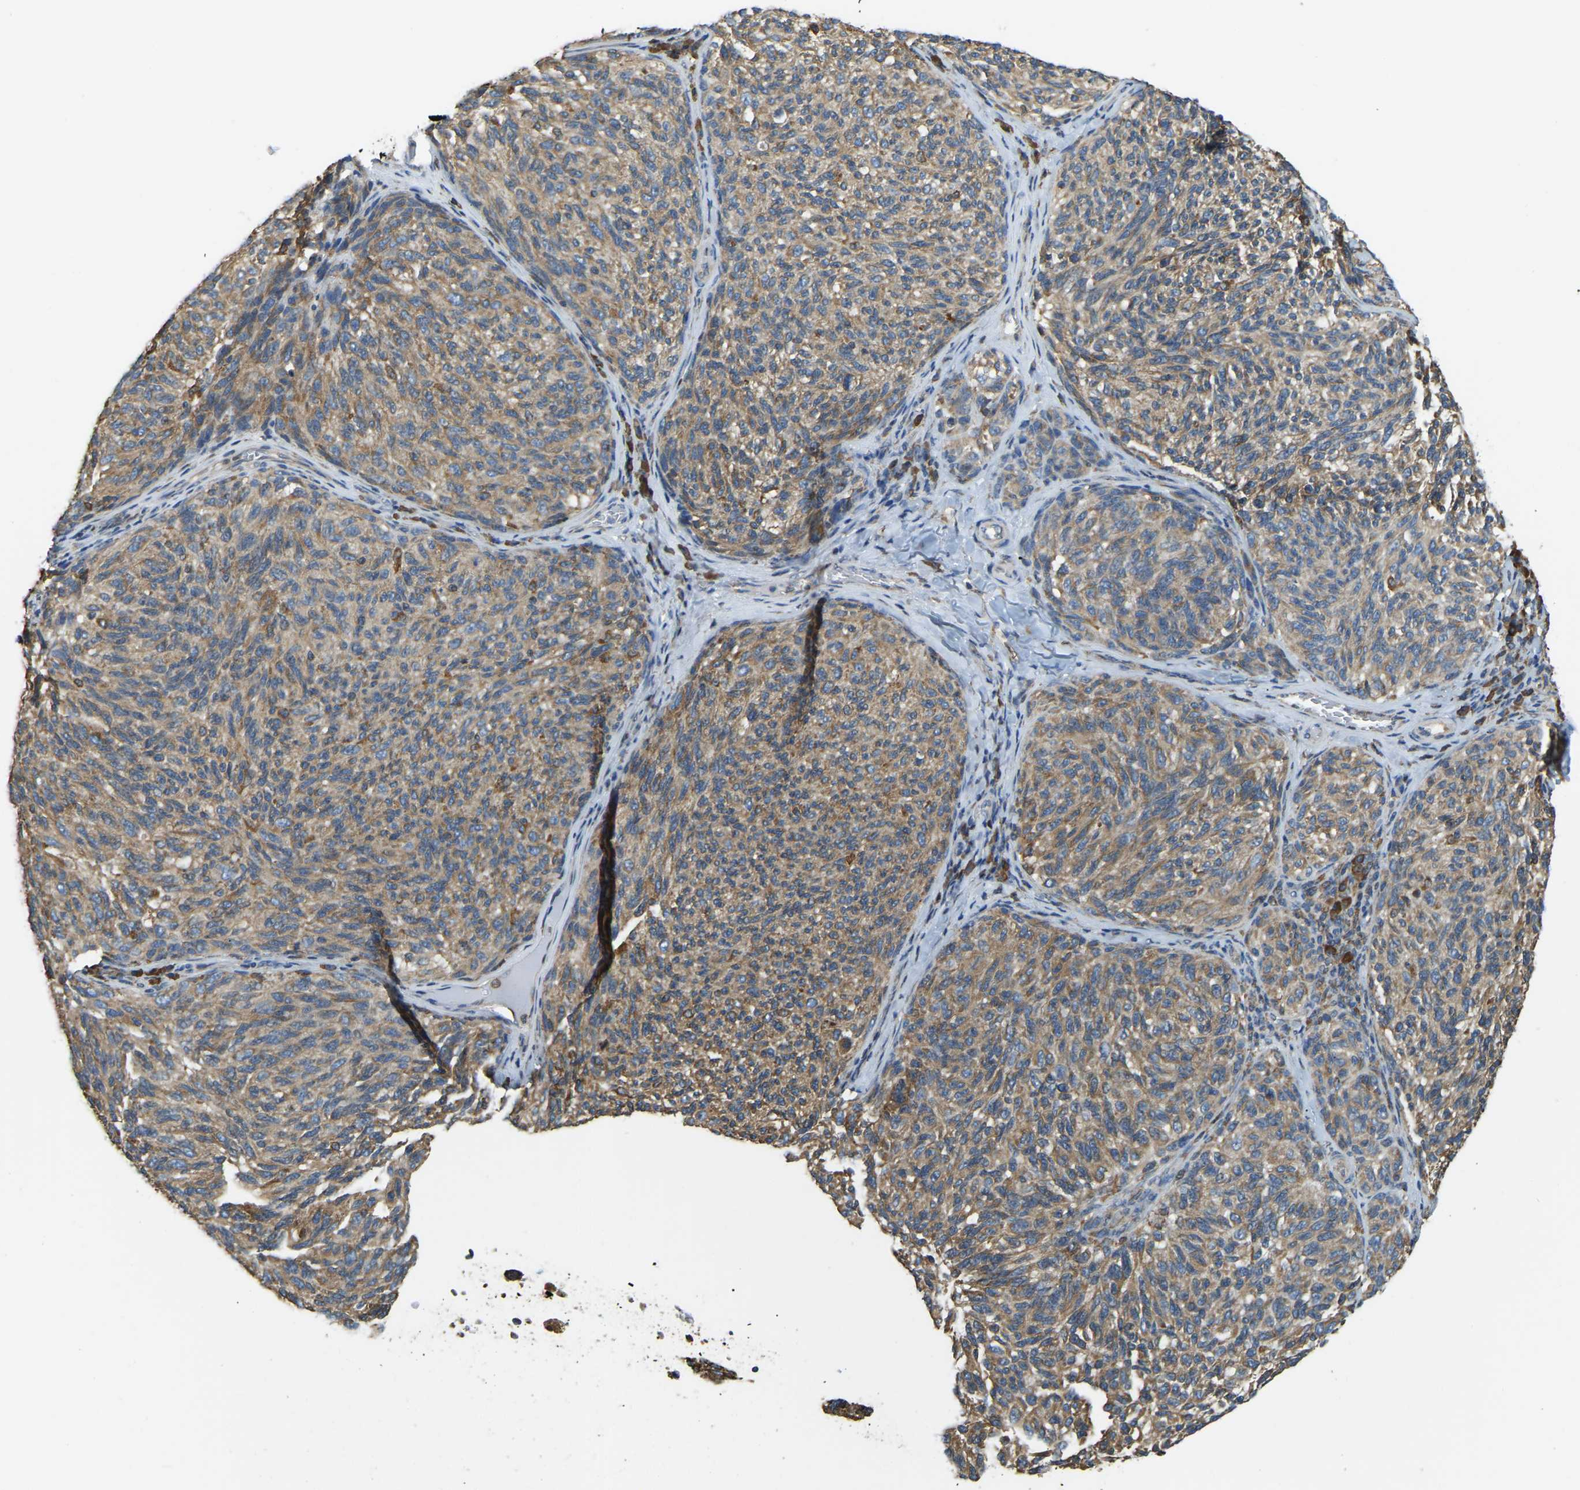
{"staining": {"intensity": "moderate", "quantity": ">75%", "location": "cytoplasmic/membranous"}, "tissue": "melanoma", "cell_type": "Tumor cells", "image_type": "cancer", "snomed": [{"axis": "morphology", "description": "Malignant melanoma, NOS"}, {"axis": "topography", "description": "Skin"}], "caption": "Protein expression analysis of human melanoma reveals moderate cytoplasmic/membranous staining in approximately >75% of tumor cells.", "gene": "RNF115", "patient": {"sex": "female", "age": 73}}